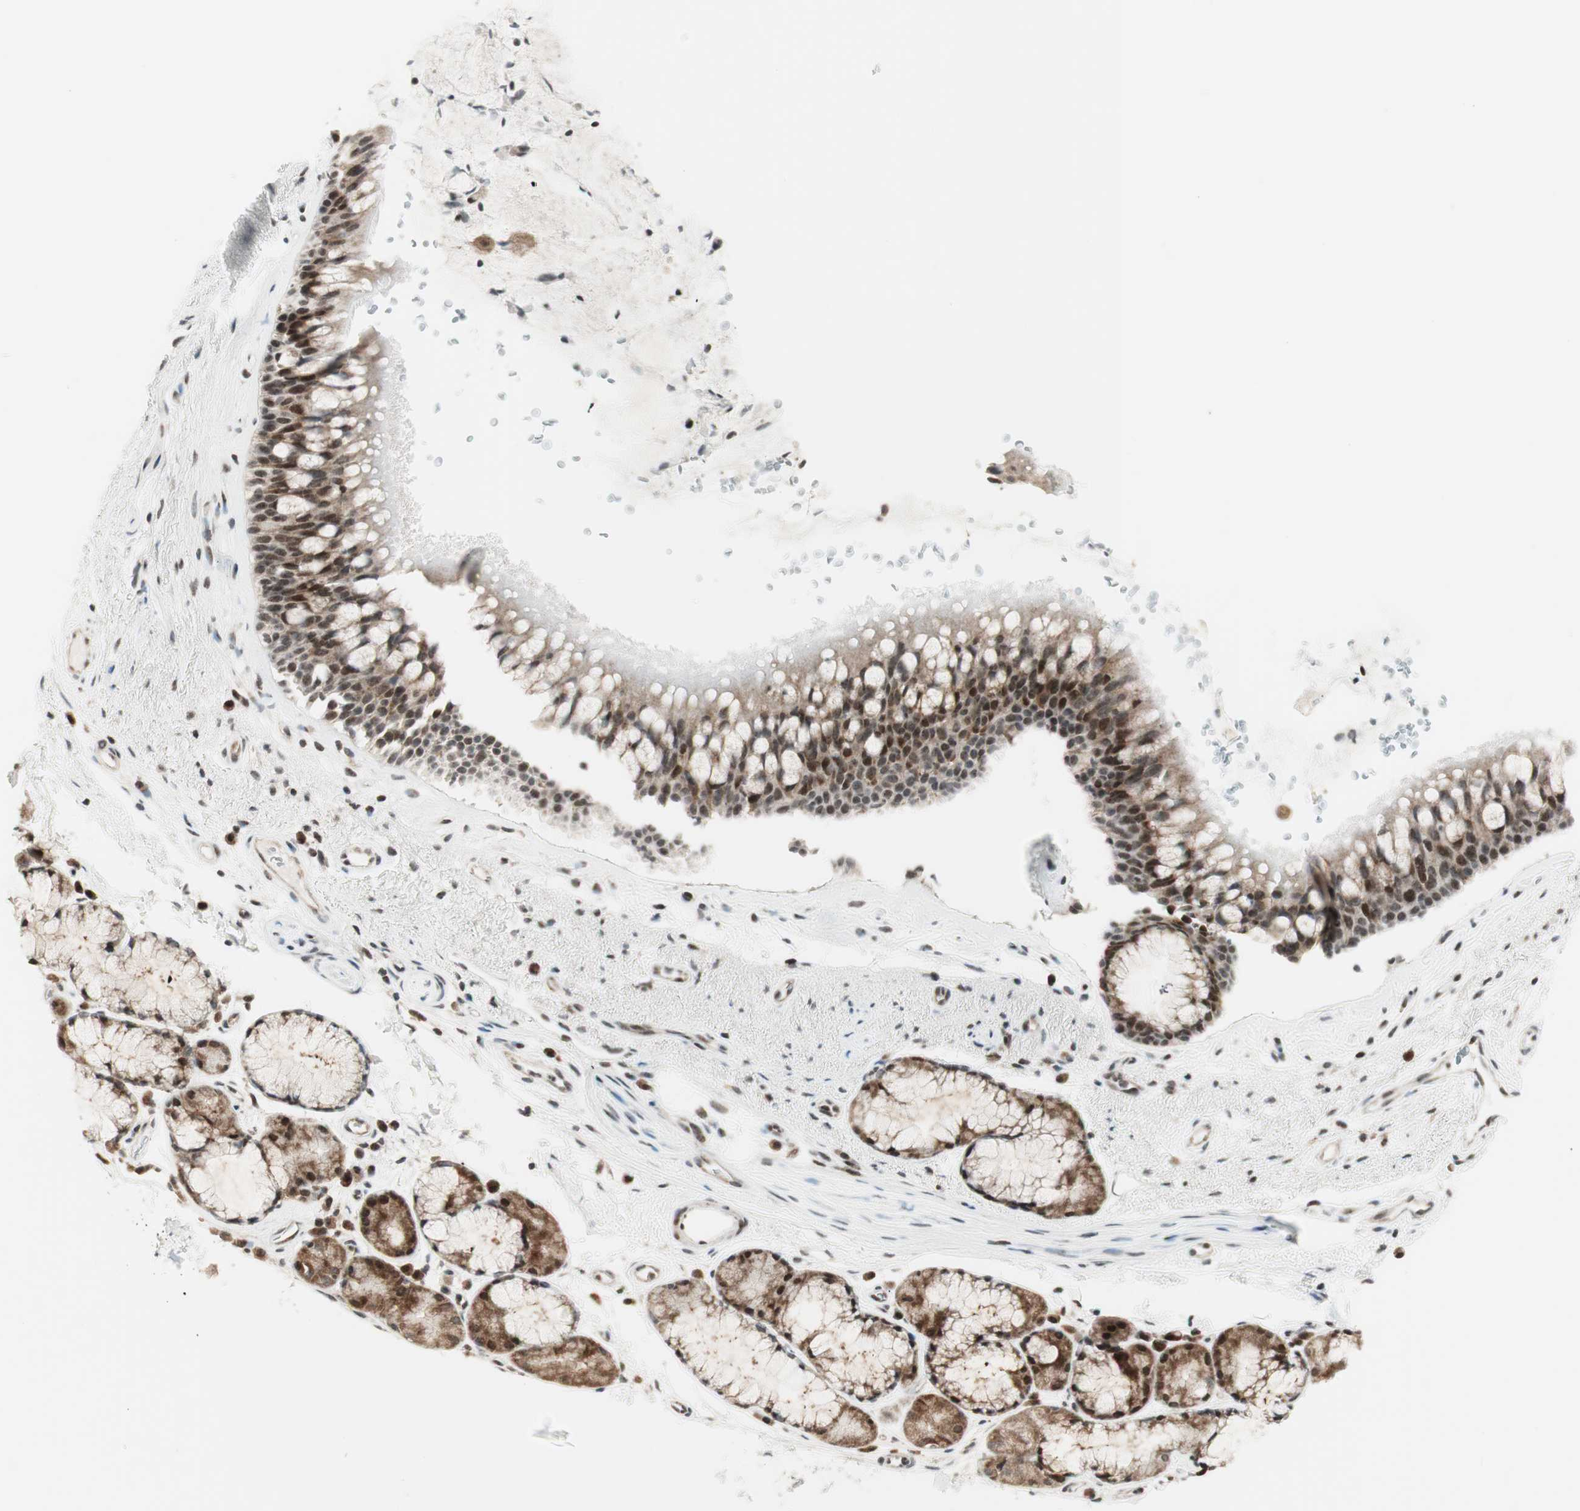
{"staining": {"intensity": "moderate", "quantity": ">75%", "location": "cytoplasmic/membranous,nuclear"}, "tissue": "bronchus", "cell_type": "Respiratory epithelial cells", "image_type": "normal", "snomed": [{"axis": "morphology", "description": "Normal tissue, NOS"}, {"axis": "topography", "description": "Bronchus"}], "caption": "DAB (3,3'-diaminobenzidine) immunohistochemical staining of unremarkable bronchus shows moderate cytoplasmic/membranous,nuclear protein positivity in approximately >75% of respiratory epithelial cells. The staining was performed using DAB to visualize the protein expression in brown, while the nuclei were stained in blue with hematoxylin (Magnification: 20x).", "gene": "TPT1", "patient": {"sex": "female", "age": 54}}